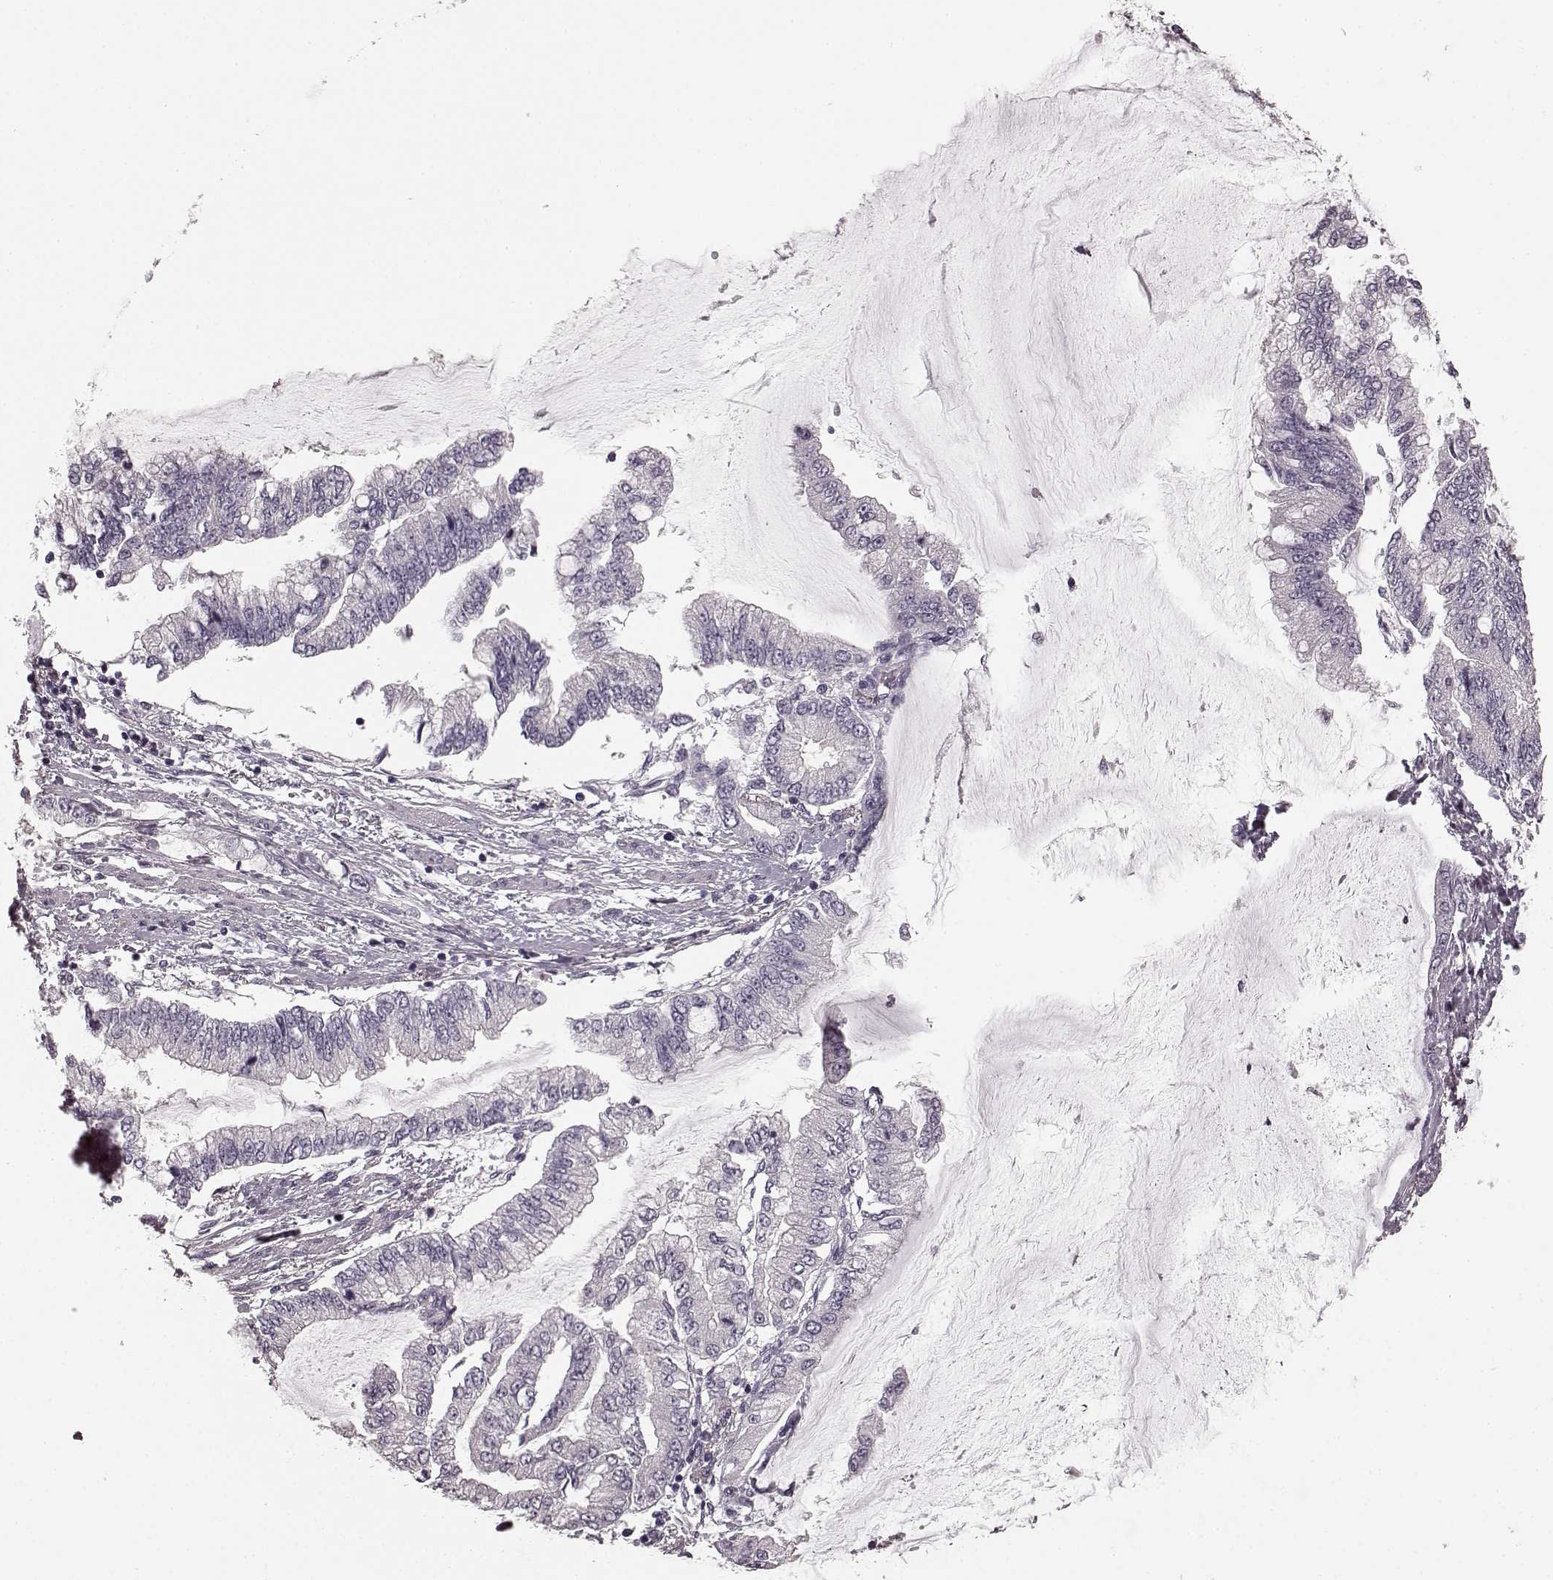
{"staining": {"intensity": "negative", "quantity": "none", "location": "none"}, "tissue": "stomach cancer", "cell_type": "Tumor cells", "image_type": "cancer", "snomed": [{"axis": "morphology", "description": "Adenocarcinoma, NOS"}, {"axis": "topography", "description": "Stomach, upper"}], "caption": "Tumor cells show no significant staining in stomach cancer (adenocarcinoma).", "gene": "PRKCE", "patient": {"sex": "female", "age": 74}}